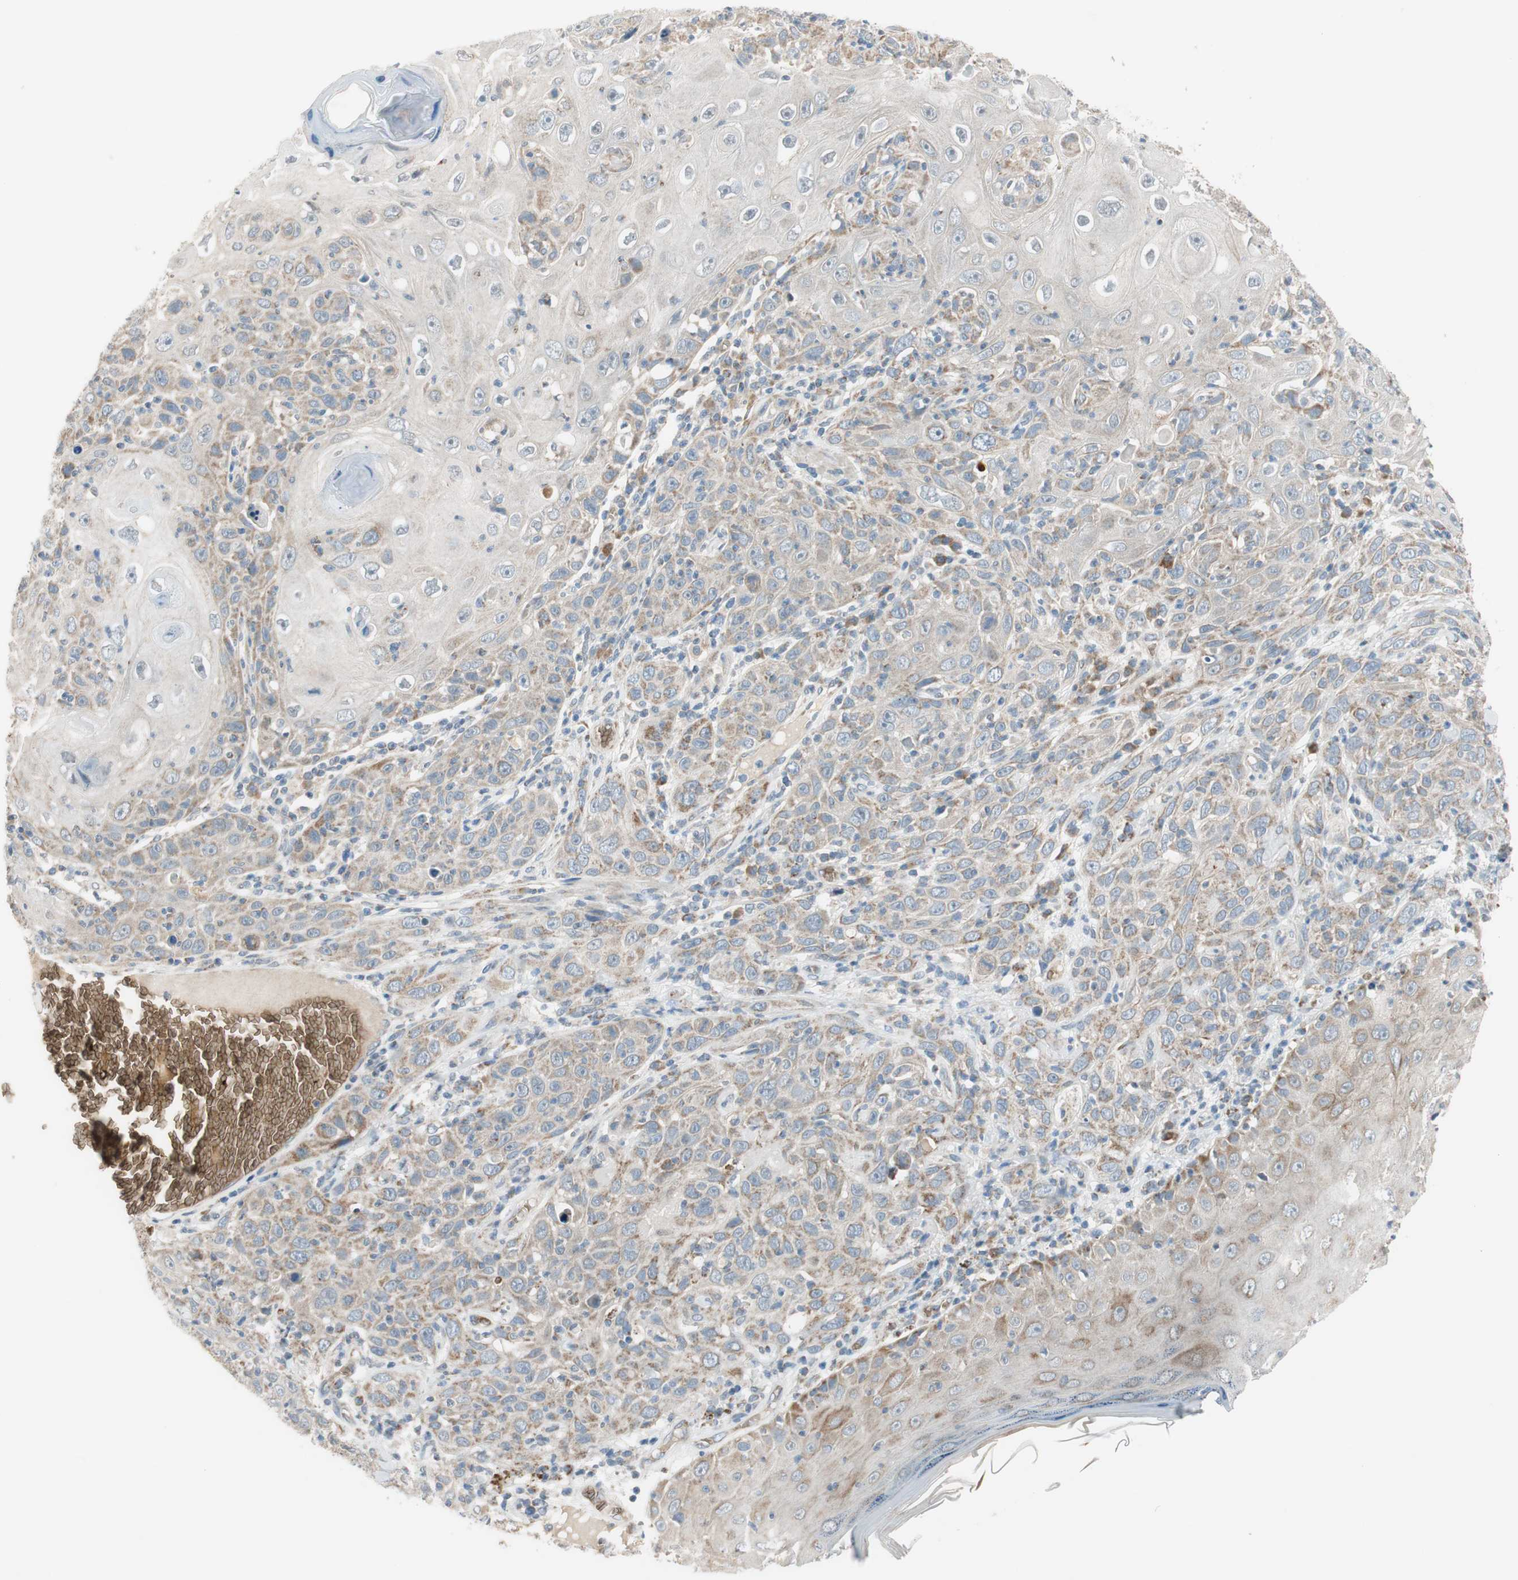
{"staining": {"intensity": "moderate", "quantity": ">75%", "location": "cytoplasmic/membranous"}, "tissue": "skin cancer", "cell_type": "Tumor cells", "image_type": "cancer", "snomed": [{"axis": "morphology", "description": "Squamous cell carcinoma, NOS"}, {"axis": "topography", "description": "Skin"}], "caption": "Tumor cells demonstrate moderate cytoplasmic/membranous expression in about >75% of cells in skin cancer (squamous cell carcinoma).", "gene": "GYPC", "patient": {"sex": "female", "age": 88}}